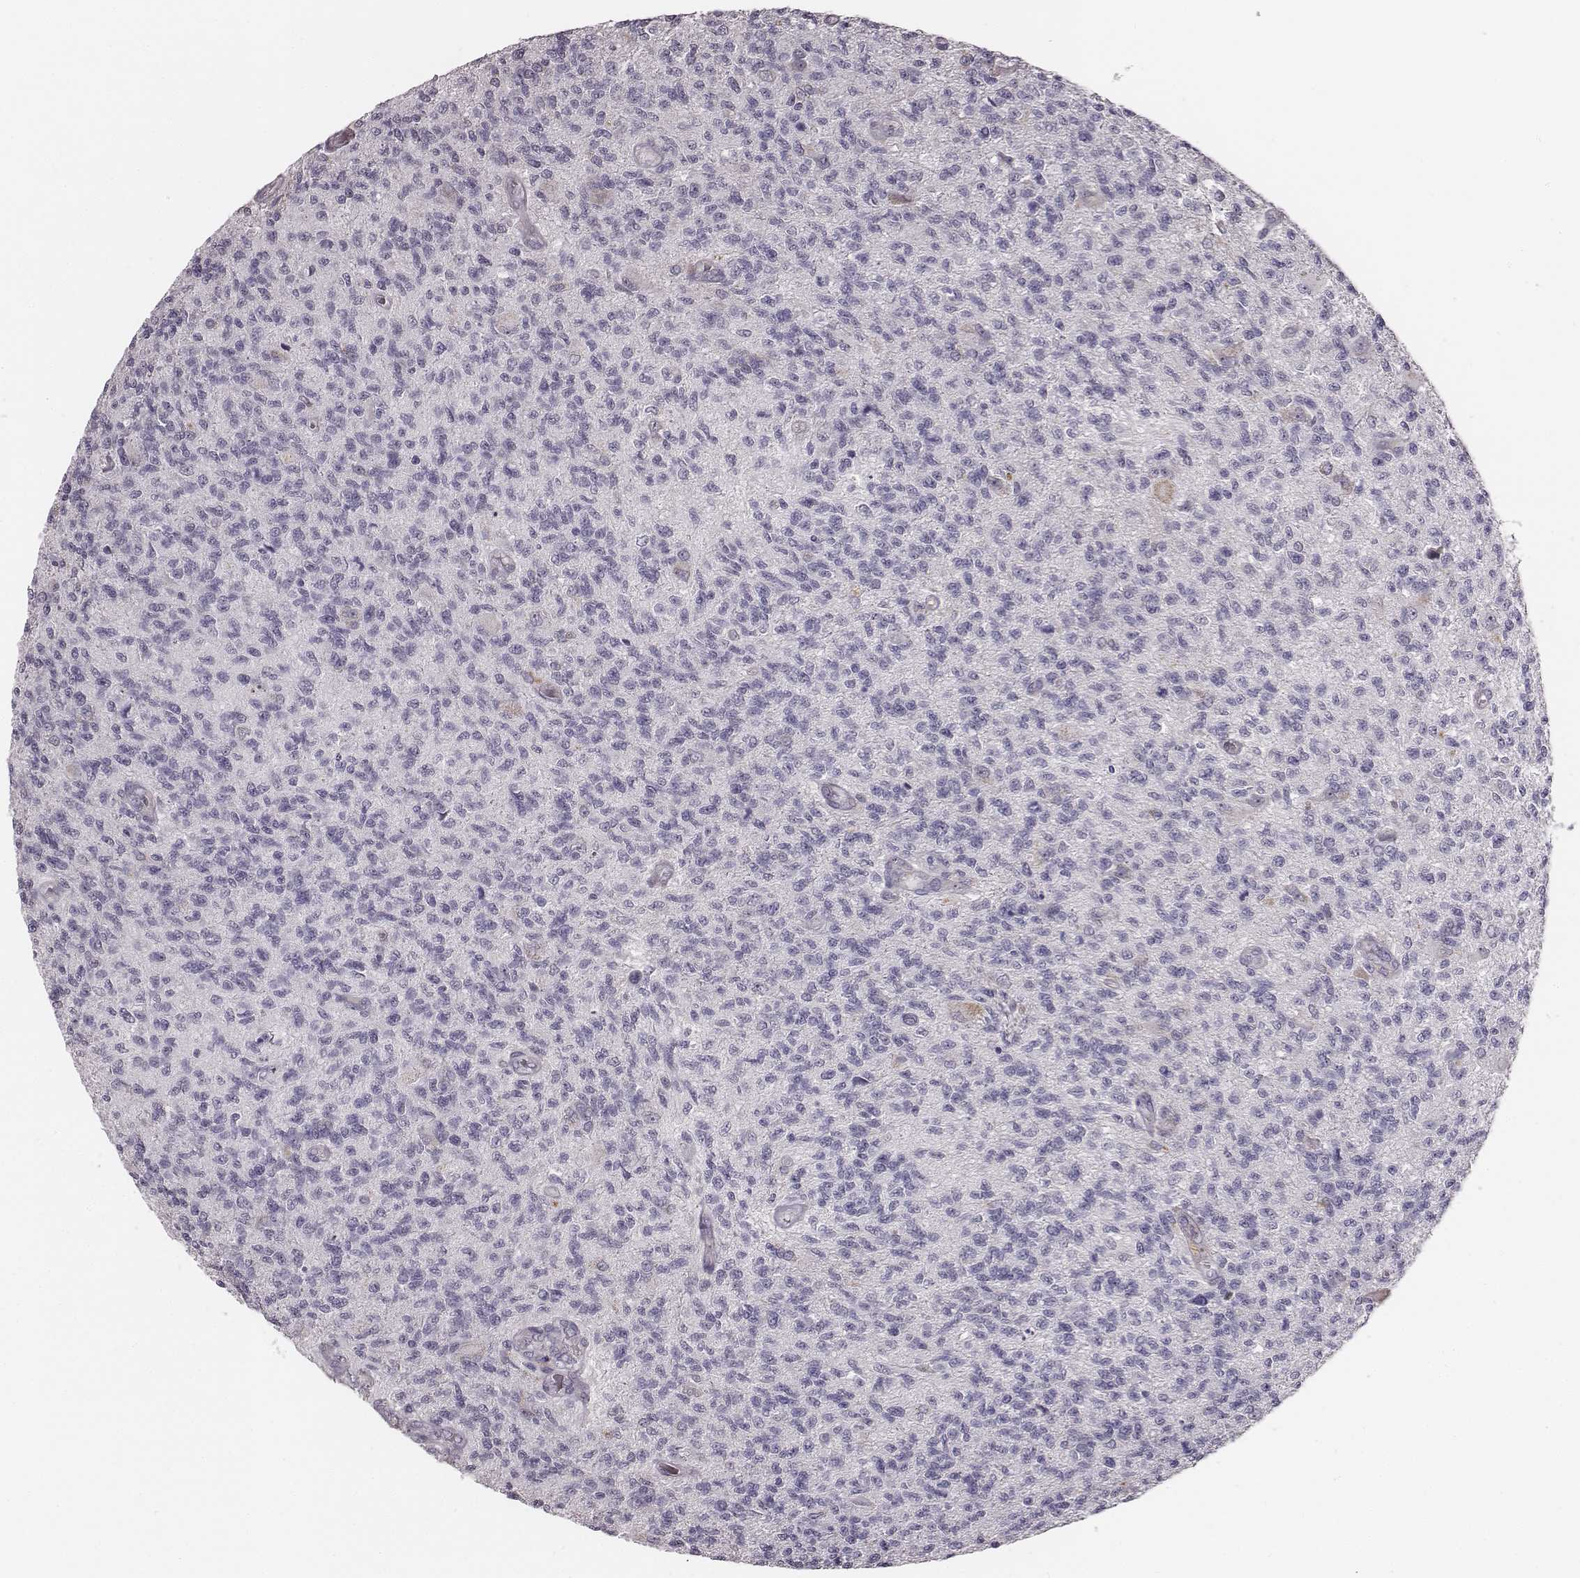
{"staining": {"intensity": "negative", "quantity": "none", "location": "none"}, "tissue": "glioma", "cell_type": "Tumor cells", "image_type": "cancer", "snomed": [{"axis": "morphology", "description": "Glioma, malignant, High grade"}, {"axis": "topography", "description": "Brain"}], "caption": "The histopathology image shows no significant expression in tumor cells of glioma. The staining is performed using DAB brown chromogen with nuclei counter-stained in using hematoxylin.", "gene": "UBL4B", "patient": {"sex": "male", "age": 56}}